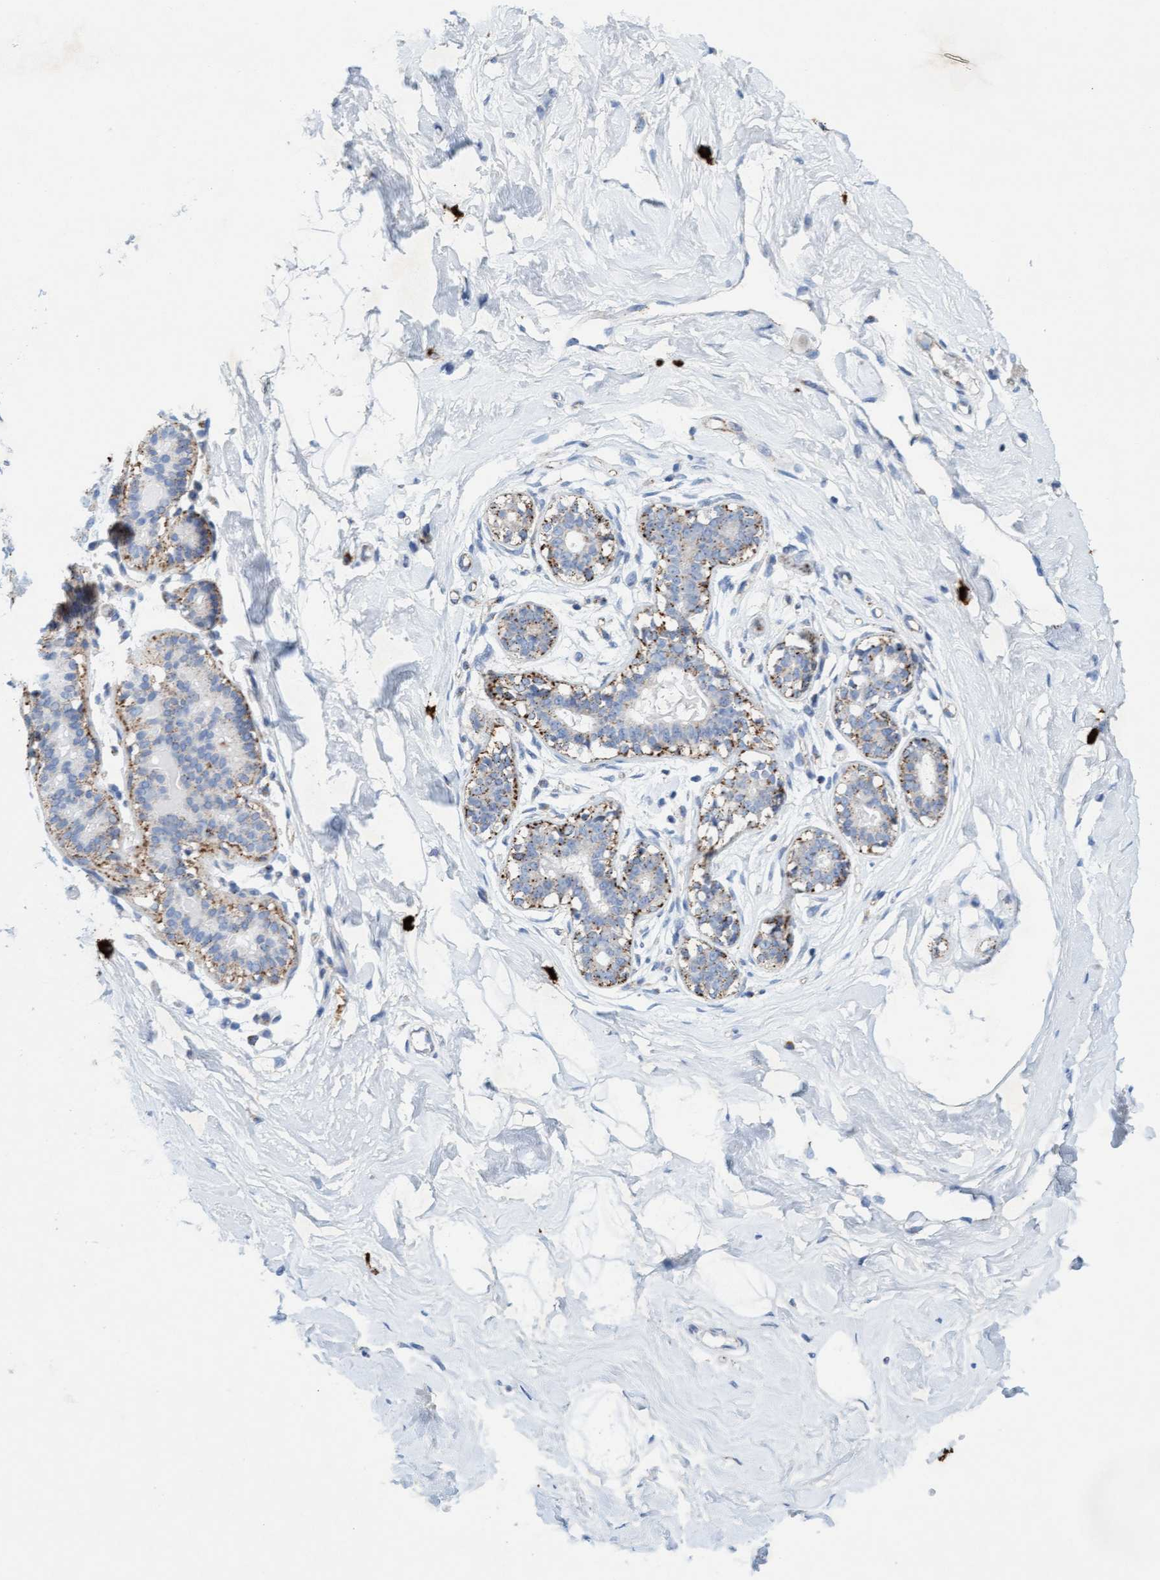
{"staining": {"intensity": "negative", "quantity": "none", "location": "none"}, "tissue": "breast", "cell_type": "Adipocytes", "image_type": "normal", "snomed": [{"axis": "morphology", "description": "Normal tissue, NOS"}, {"axis": "topography", "description": "Breast"}], "caption": "Immunohistochemistry photomicrograph of normal breast stained for a protein (brown), which demonstrates no staining in adipocytes. The staining was performed using DAB to visualize the protein expression in brown, while the nuclei were stained in blue with hematoxylin (Magnification: 20x).", "gene": "SGSH", "patient": {"sex": "female", "age": 23}}